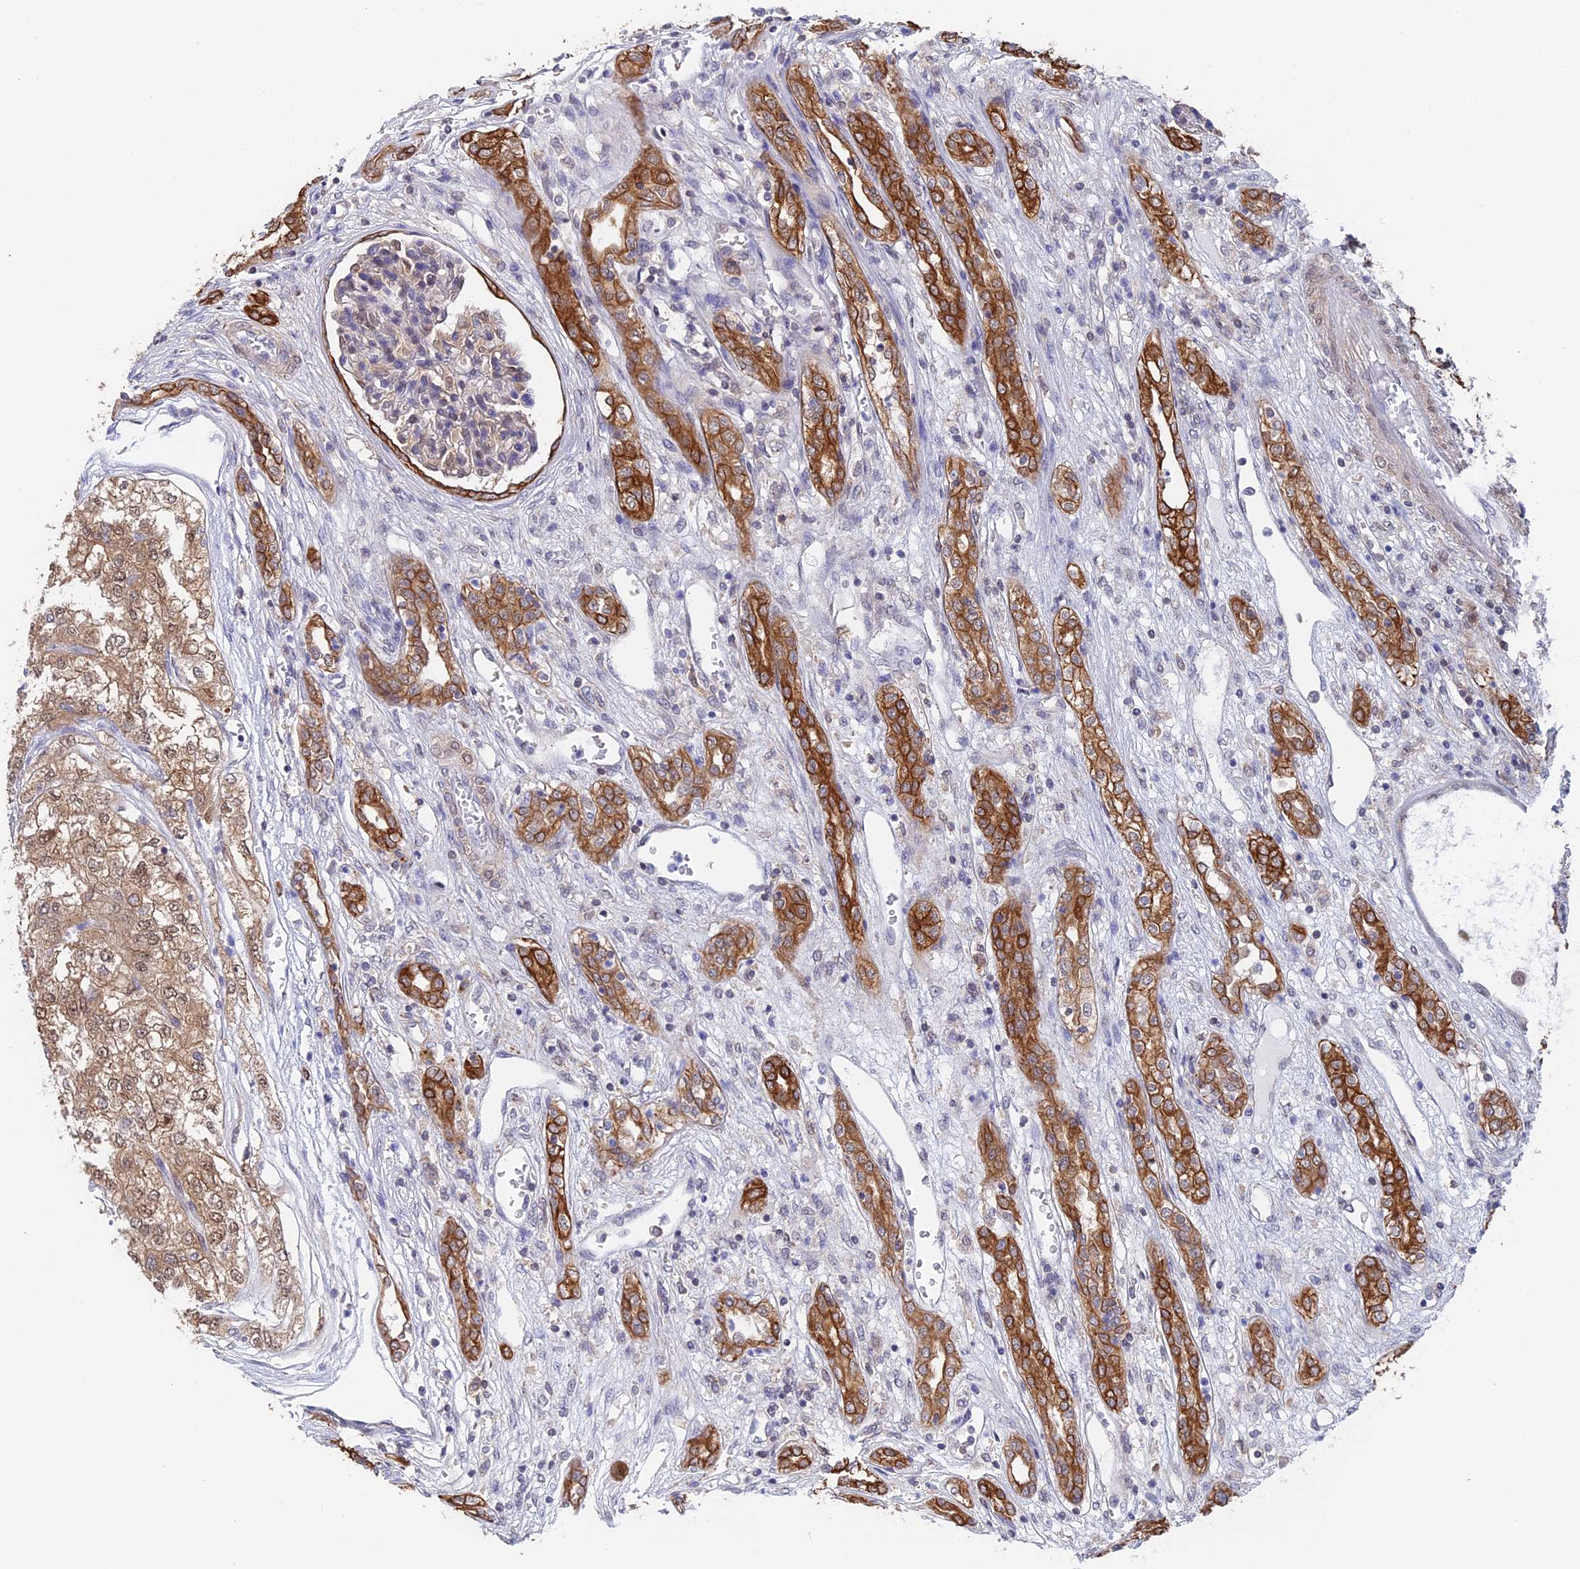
{"staining": {"intensity": "moderate", "quantity": ">75%", "location": "cytoplasmic/membranous,nuclear"}, "tissue": "renal cancer", "cell_type": "Tumor cells", "image_type": "cancer", "snomed": [{"axis": "morphology", "description": "Adenocarcinoma, NOS"}, {"axis": "topography", "description": "Kidney"}], "caption": "Tumor cells display medium levels of moderate cytoplasmic/membranous and nuclear staining in about >75% of cells in human renal cancer (adenocarcinoma).", "gene": "STUB1", "patient": {"sex": "female", "age": 54}}